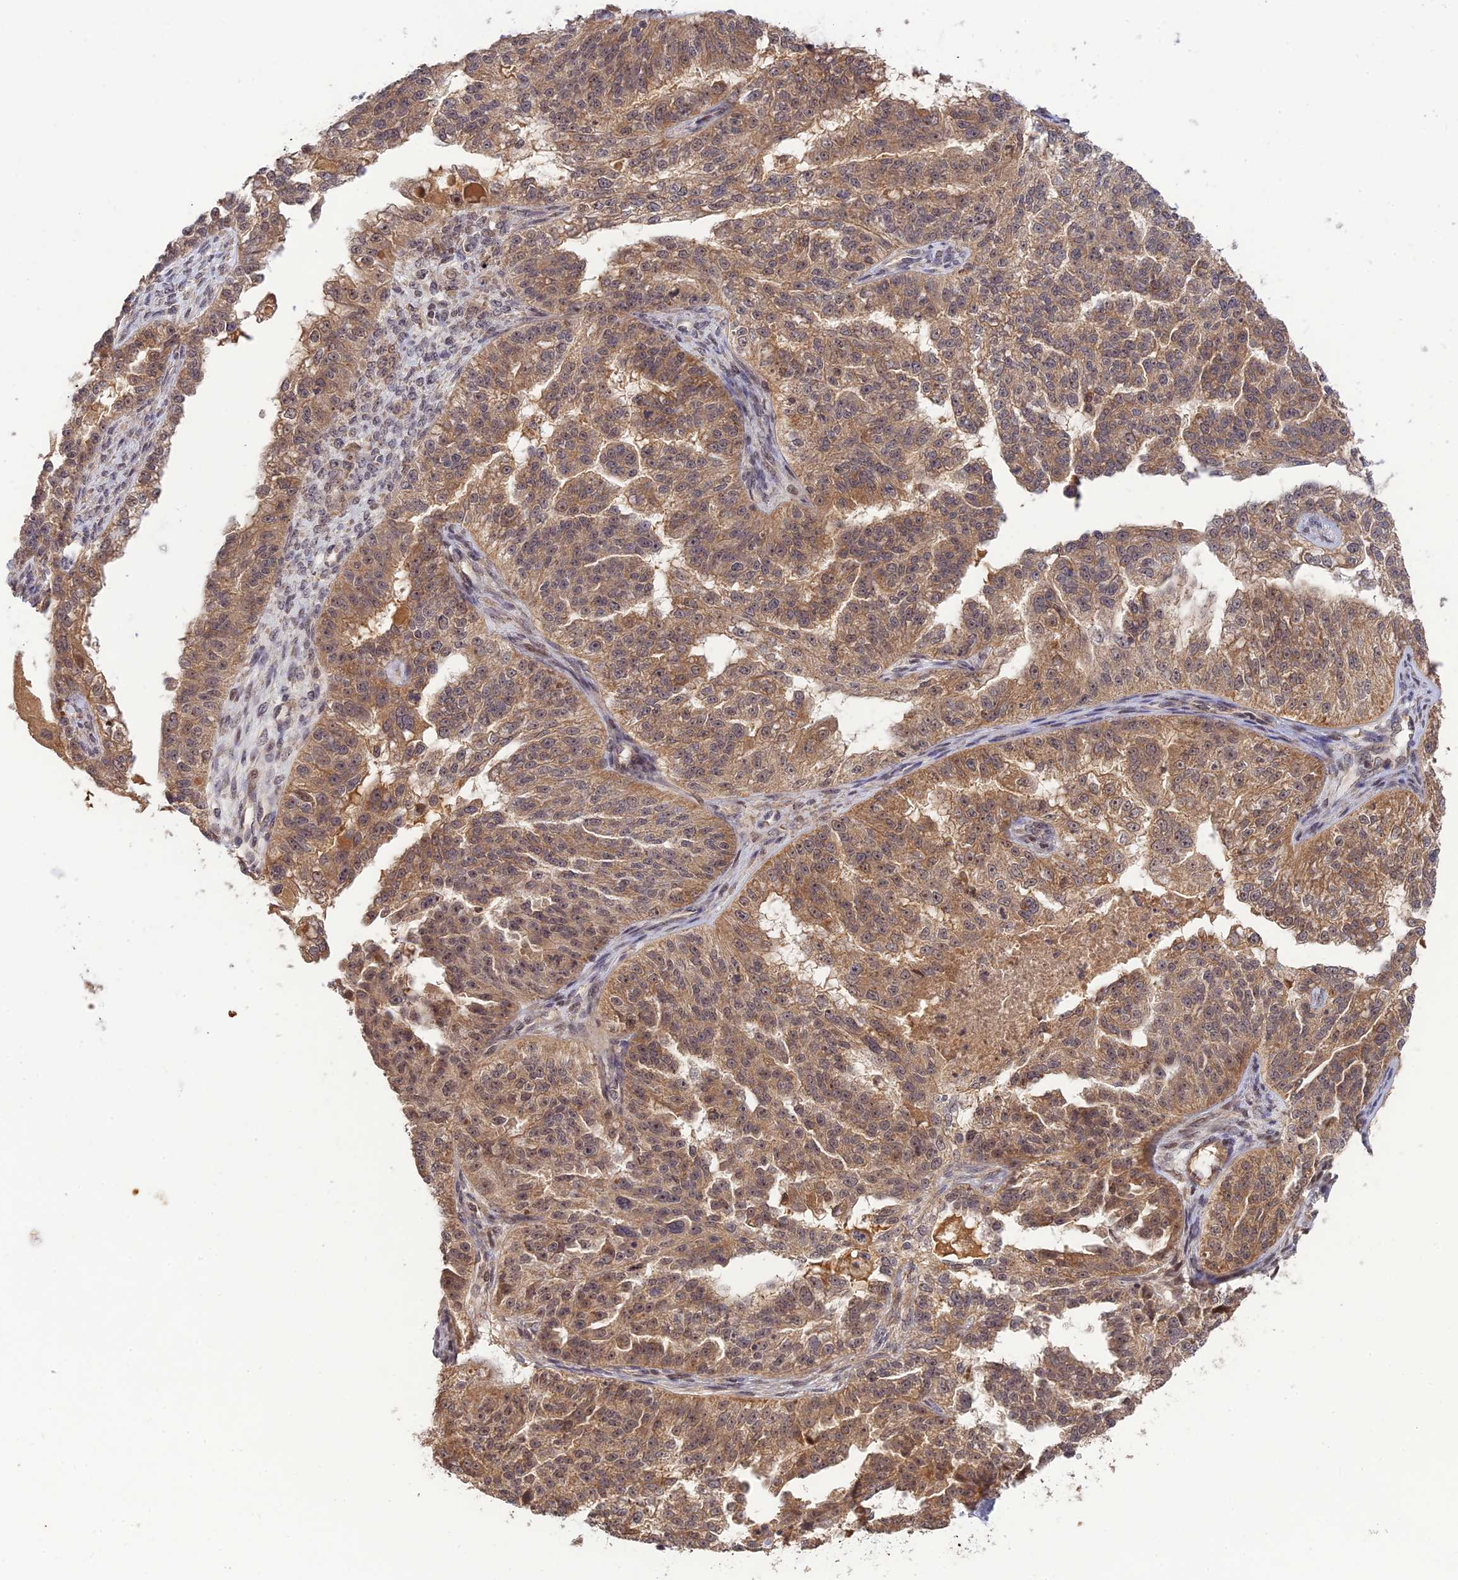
{"staining": {"intensity": "moderate", "quantity": ">75%", "location": "cytoplasmic/membranous,nuclear"}, "tissue": "ovarian cancer", "cell_type": "Tumor cells", "image_type": "cancer", "snomed": [{"axis": "morphology", "description": "Cystadenocarcinoma, serous, NOS"}, {"axis": "topography", "description": "Ovary"}], "caption": "This is a histology image of immunohistochemistry (IHC) staining of serous cystadenocarcinoma (ovarian), which shows moderate positivity in the cytoplasmic/membranous and nuclear of tumor cells.", "gene": "REV1", "patient": {"sex": "female", "age": 58}}